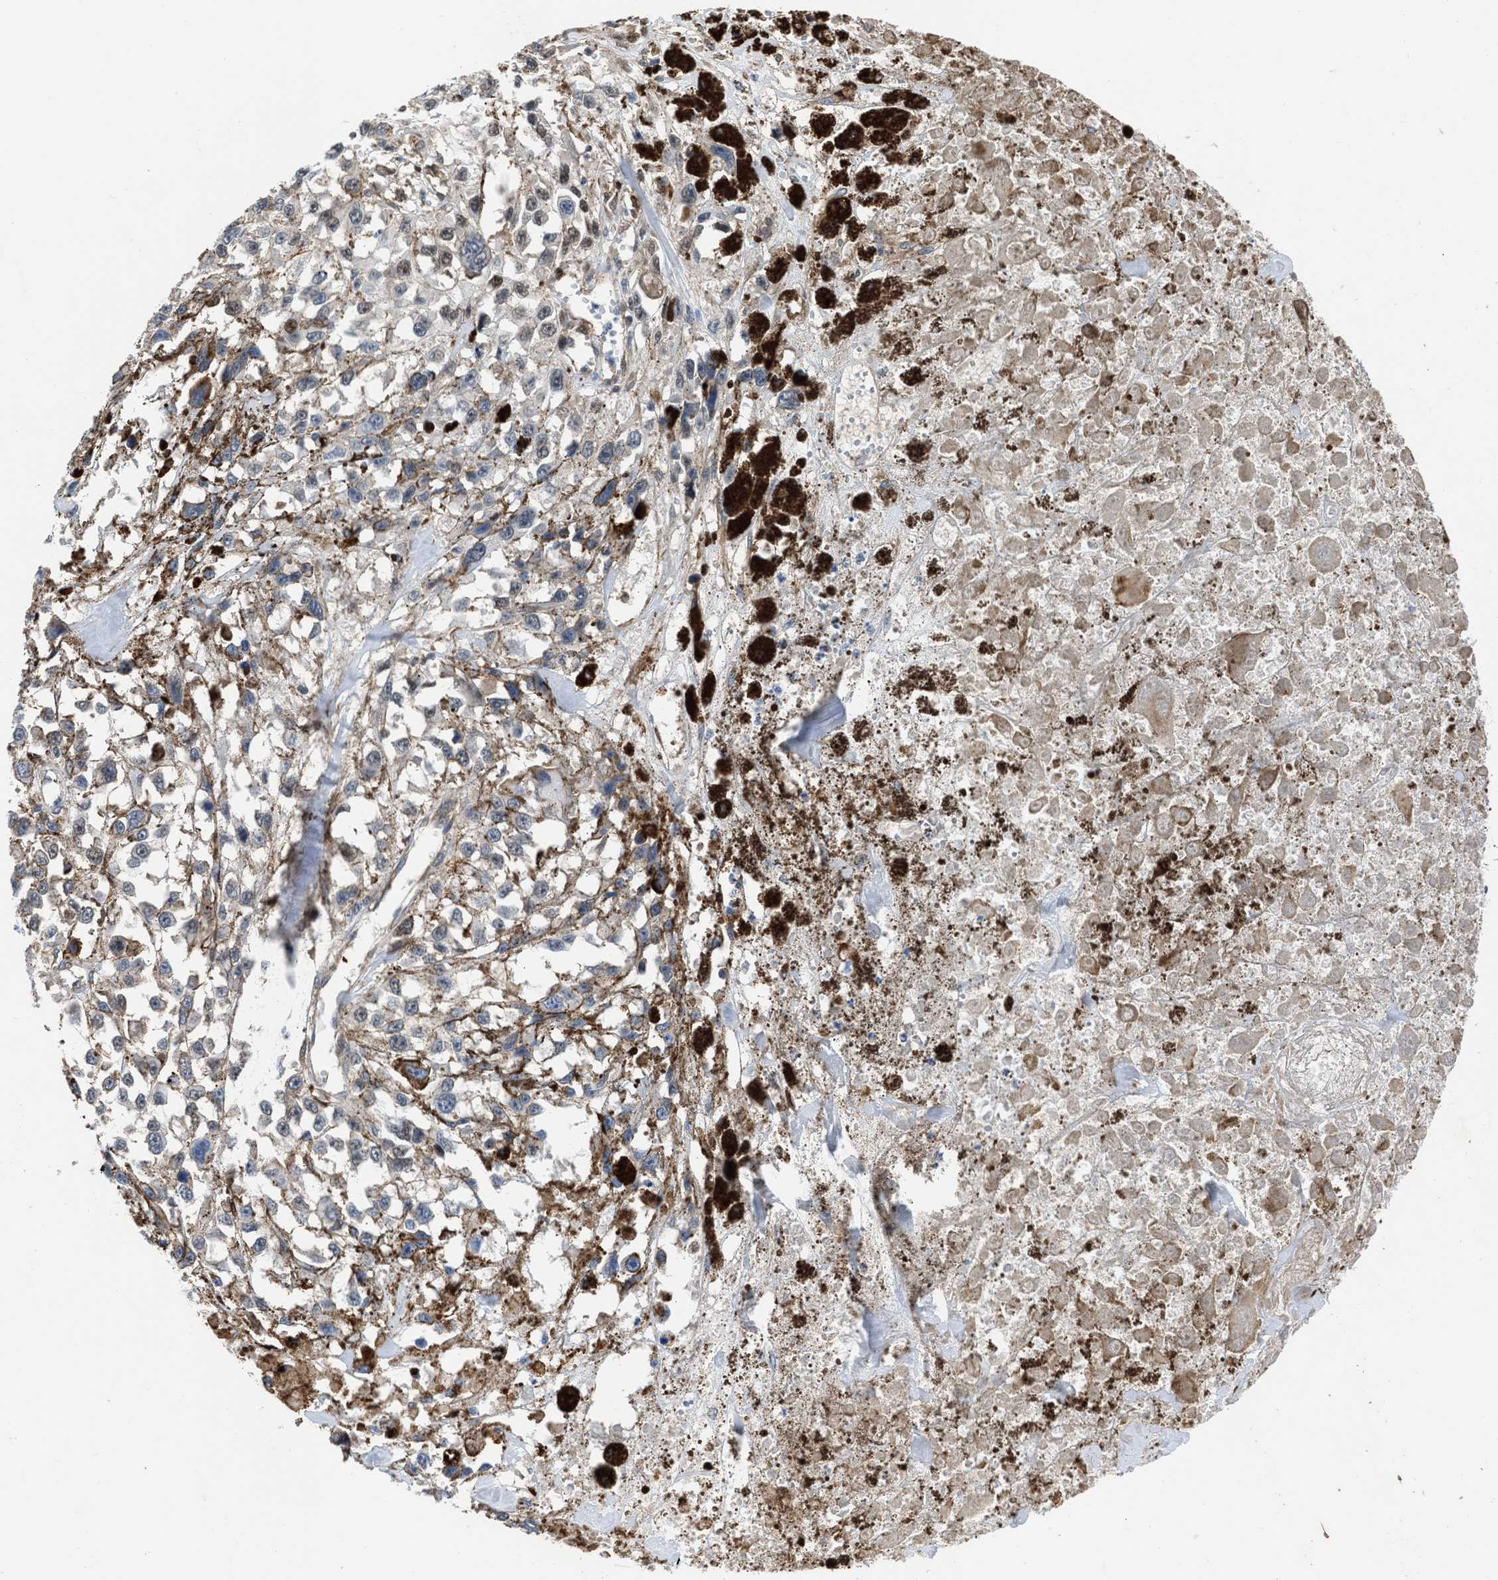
{"staining": {"intensity": "weak", "quantity": "<25%", "location": "cytoplasmic/membranous"}, "tissue": "melanoma", "cell_type": "Tumor cells", "image_type": "cancer", "snomed": [{"axis": "morphology", "description": "Malignant melanoma, Metastatic site"}, {"axis": "topography", "description": "Lymph node"}], "caption": "Immunohistochemistry (IHC) micrograph of neoplastic tissue: human melanoma stained with DAB reveals no significant protein expression in tumor cells. Brightfield microscopy of immunohistochemistry (IHC) stained with DAB (3,3'-diaminobenzidine) (brown) and hematoxylin (blue), captured at high magnification.", "gene": "MAS1L", "patient": {"sex": "male", "age": 59}}